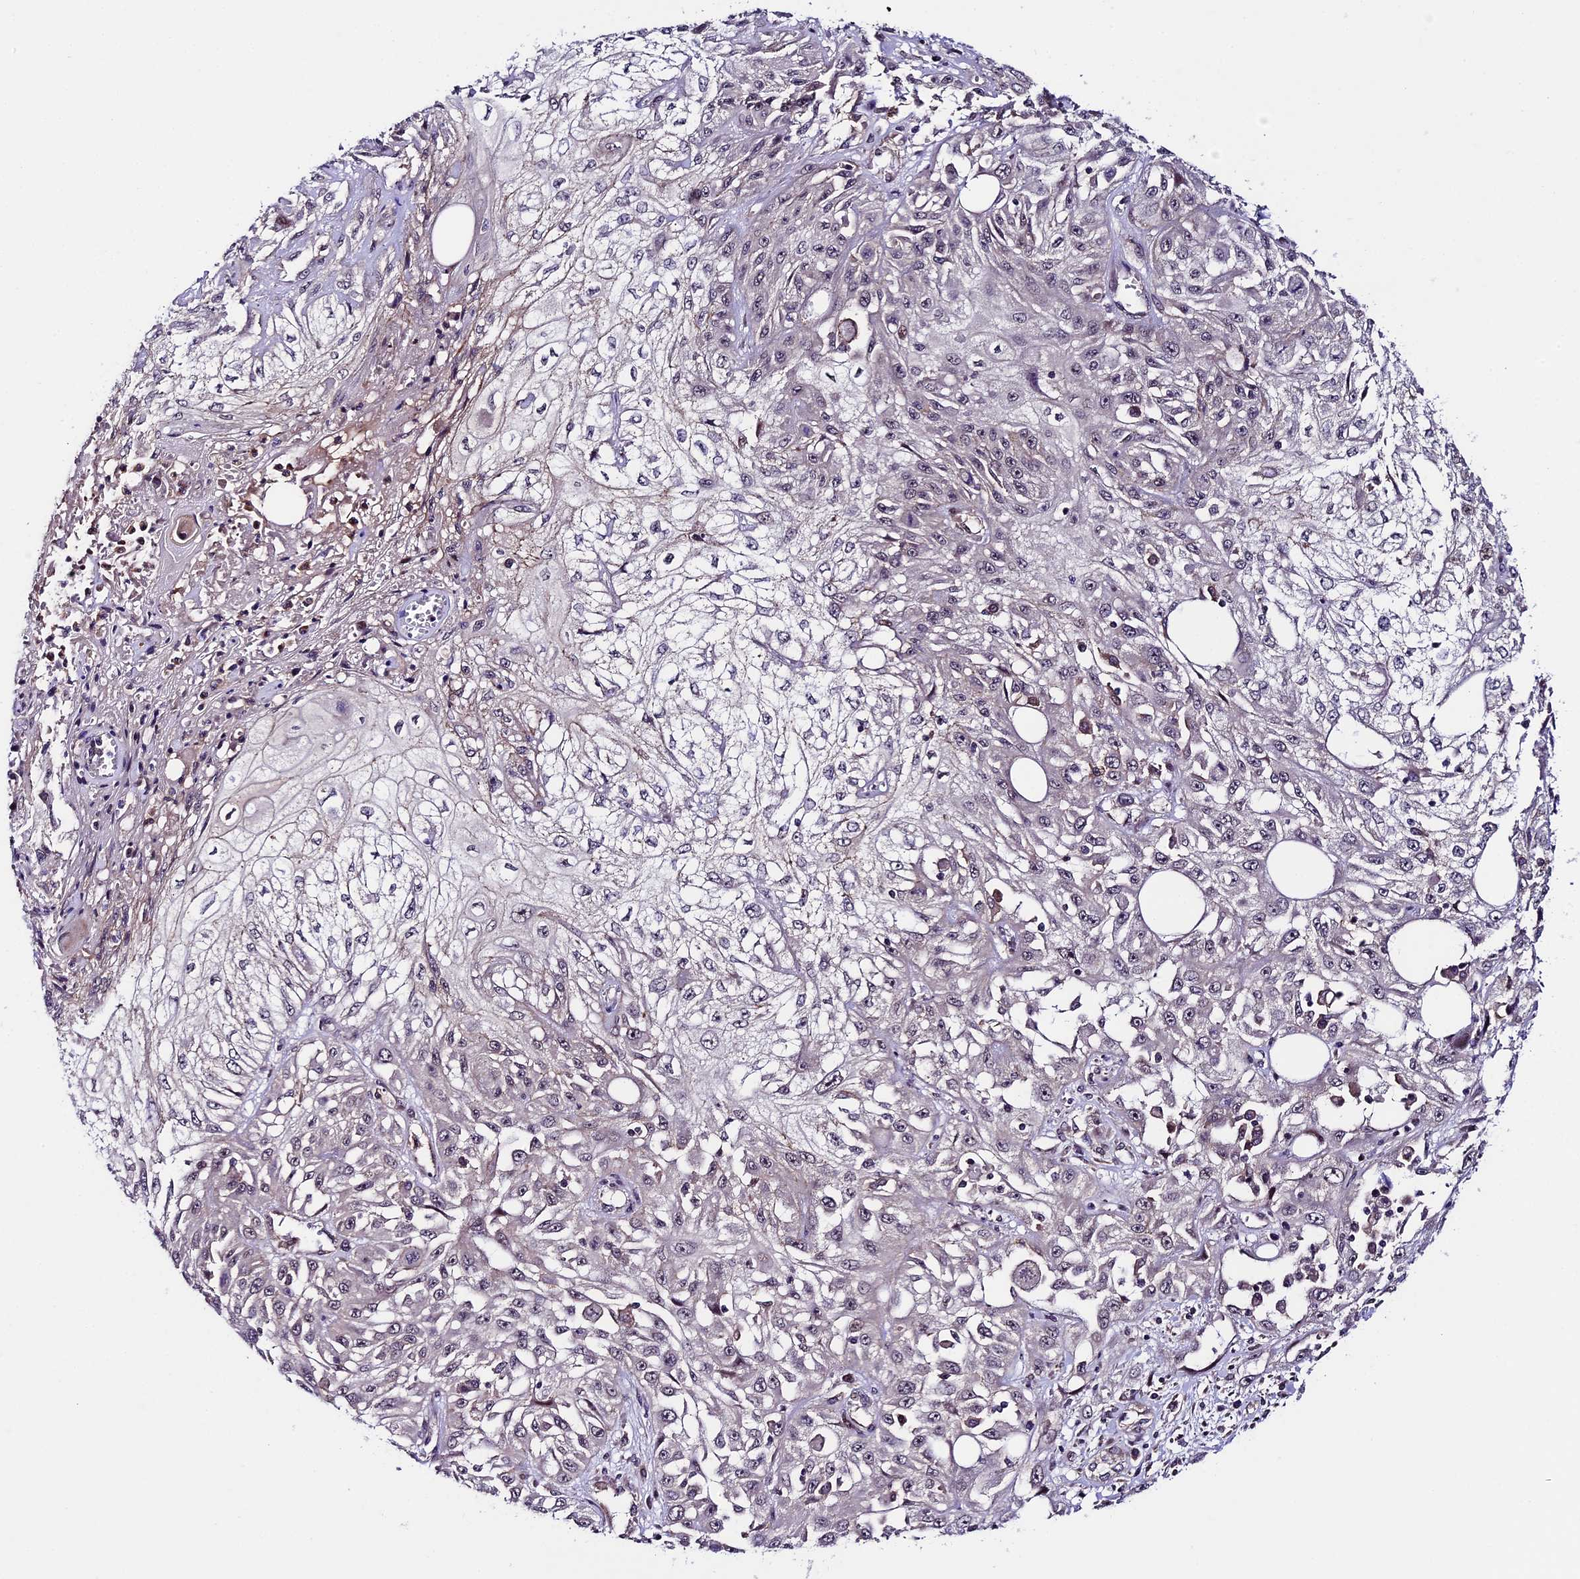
{"staining": {"intensity": "negative", "quantity": "none", "location": "none"}, "tissue": "skin cancer", "cell_type": "Tumor cells", "image_type": "cancer", "snomed": [{"axis": "morphology", "description": "Squamous cell carcinoma, NOS"}, {"axis": "morphology", "description": "Squamous cell carcinoma, metastatic, NOS"}, {"axis": "topography", "description": "Skin"}, {"axis": "topography", "description": "Lymph node"}], "caption": "IHC image of skin cancer (metastatic squamous cell carcinoma) stained for a protein (brown), which demonstrates no expression in tumor cells. (DAB (3,3'-diaminobenzidine) immunohistochemistry, high magnification).", "gene": "SIPA1L3", "patient": {"sex": "male", "age": 75}}